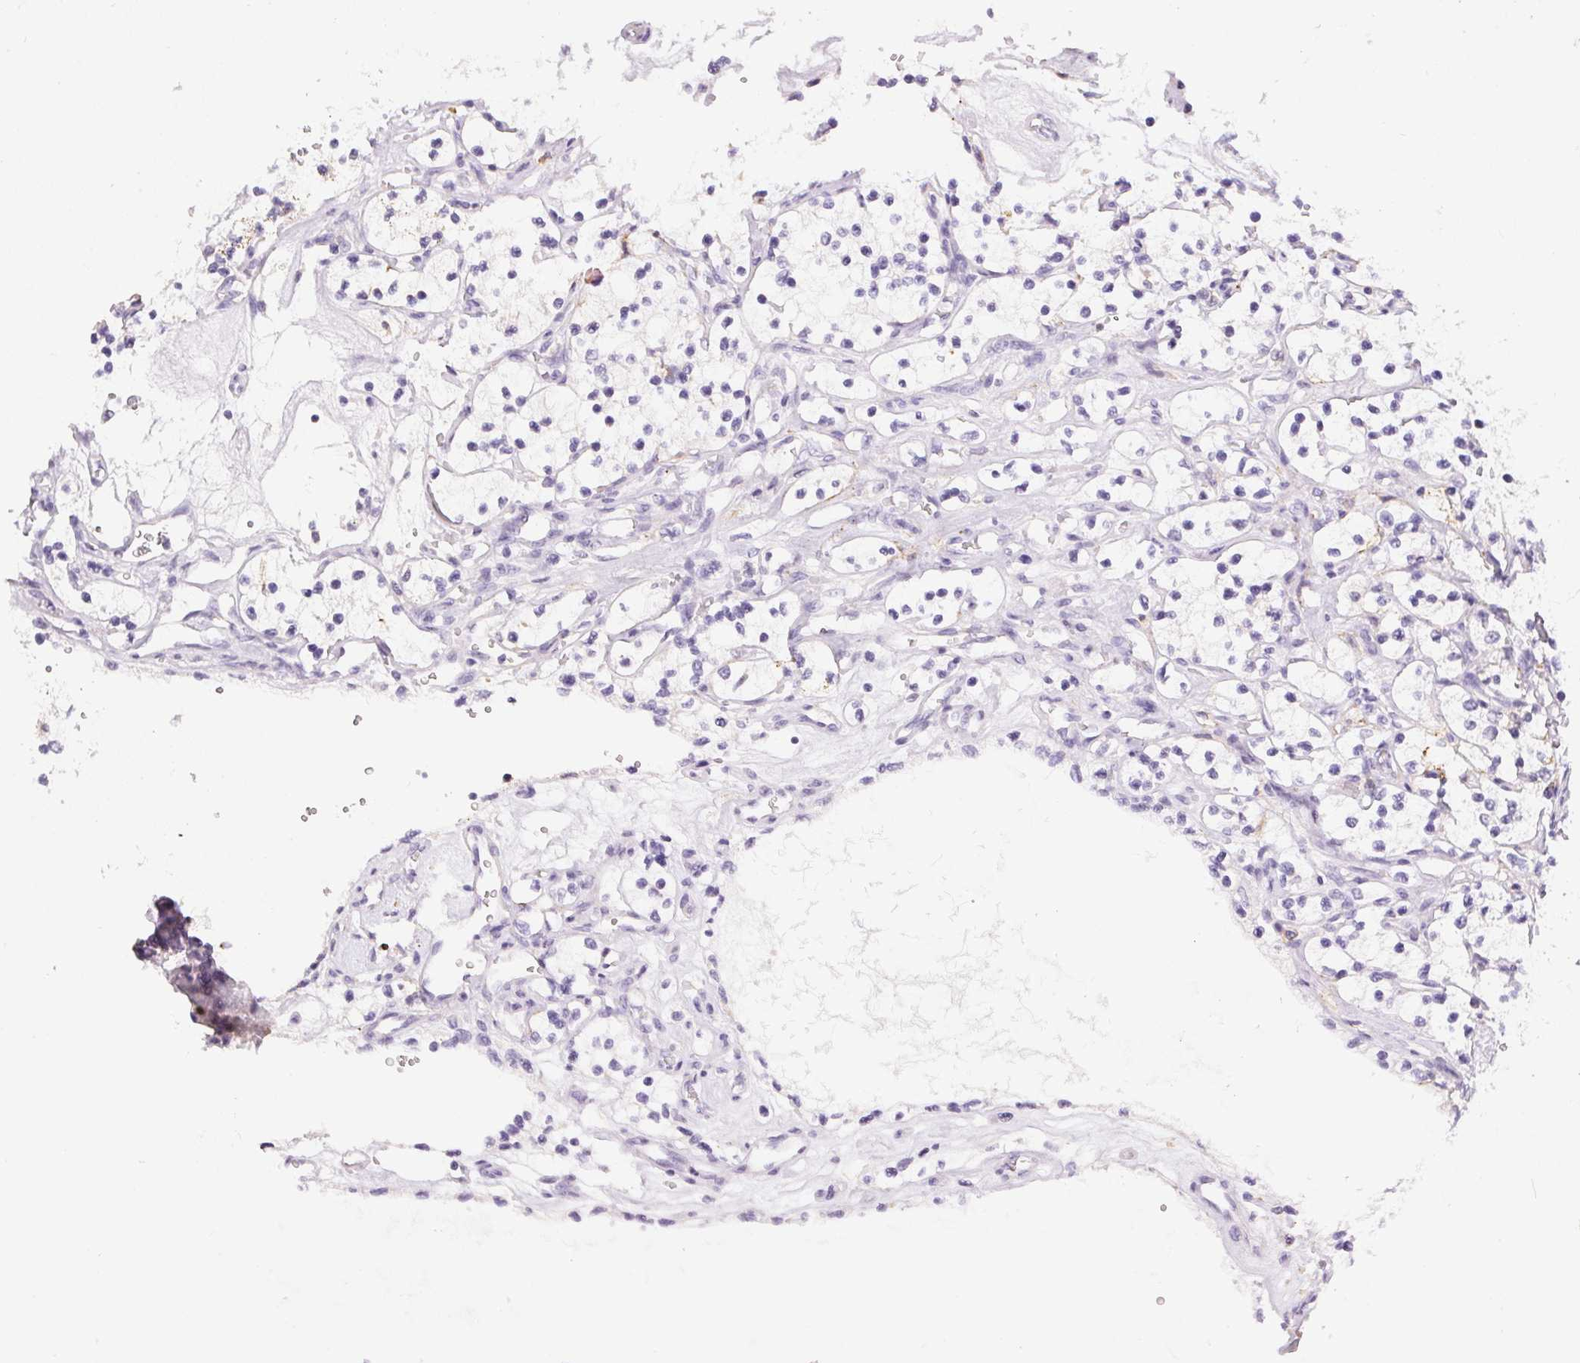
{"staining": {"intensity": "negative", "quantity": "none", "location": "none"}, "tissue": "renal cancer", "cell_type": "Tumor cells", "image_type": "cancer", "snomed": [{"axis": "morphology", "description": "Adenocarcinoma, NOS"}, {"axis": "topography", "description": "Kidney"}], "caption": "Histopathology image shows no protein expression in tumor cells of renal cancer (adenocarcinoma) tissue.", "gene": "PNLIPRP3", "patient": {"sex": "female", "age": 69}}